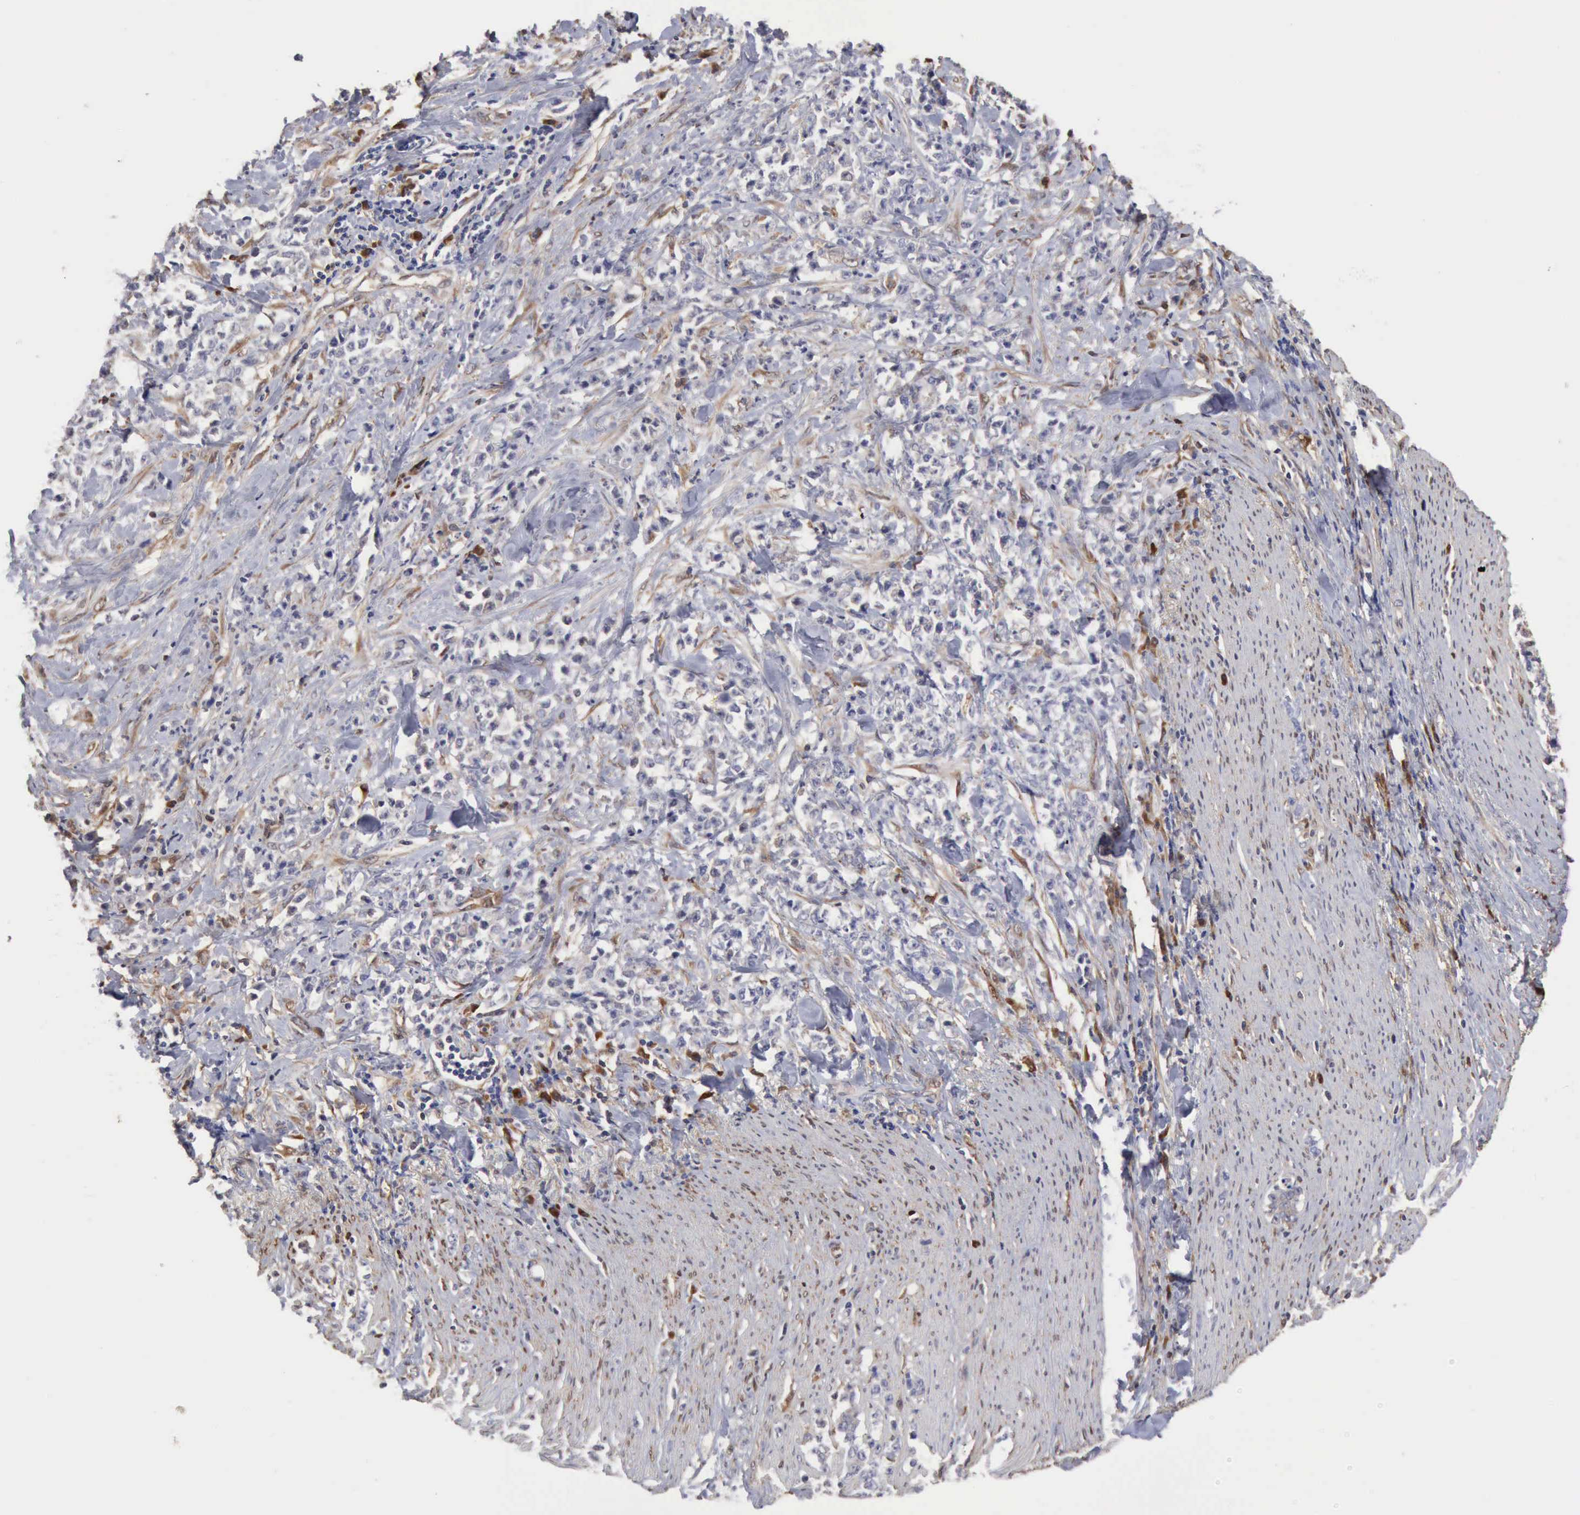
{"staining": {"intensity": "weak", "quantity": "<25%", "location": "cytoplasmic/membranous"}, "tissue": "stomach cancer", "cell_type": "Tumor cells", "image_type": "cancer", "snomed": [{"axis": "morphology", "description": "Adenocarcinoma, NOS"}, {"axis": "topography", "description": "Stomach, lower"}], "caption": "A high-resolution micrograph shows immunohistochemistry (IHC) staining of stomach cancer (adenocarcinoma), which exhibits no significant staining in tumor cells.", "gene": "APOL2", "patient": {"sex": "male", "age": 88}}